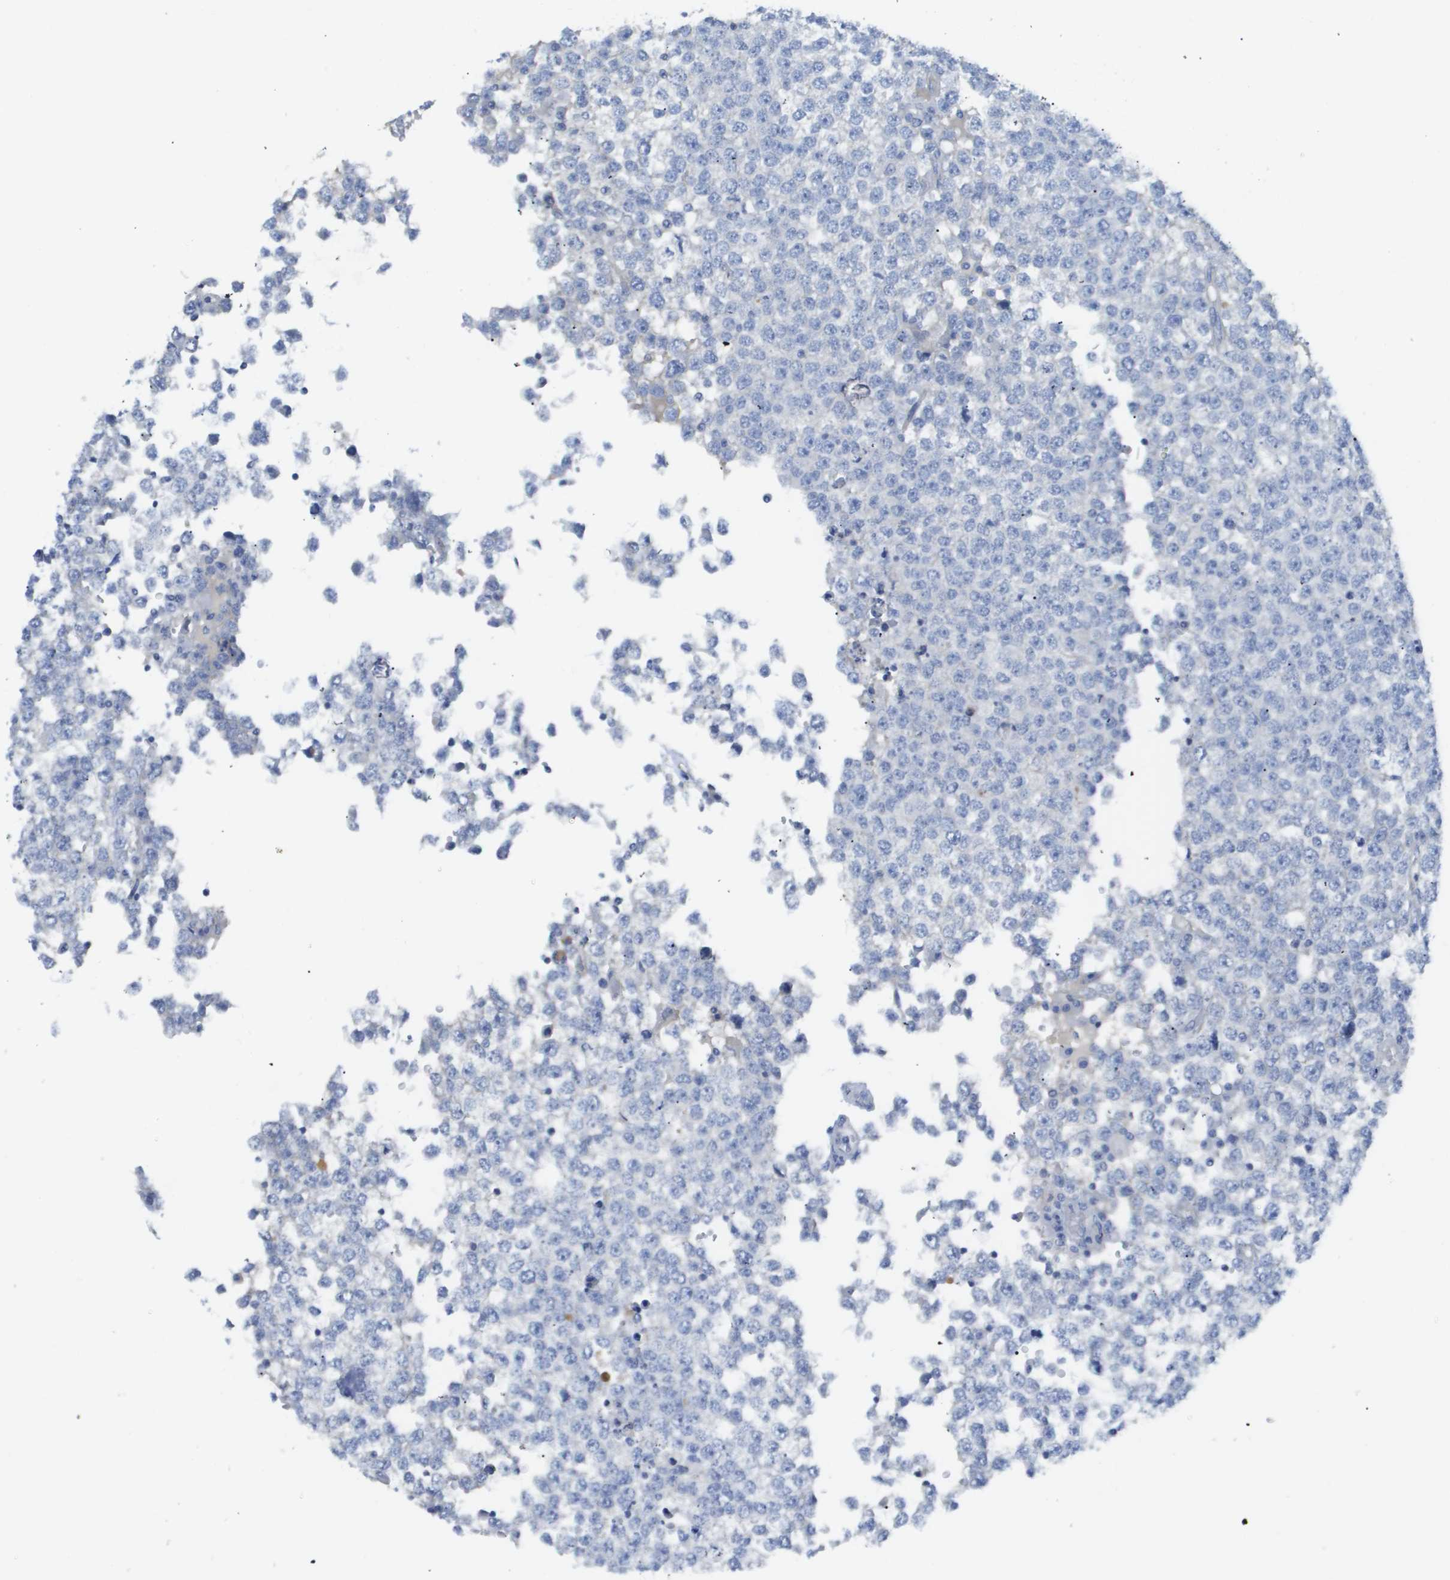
{"staining": {"intensity": "negative", "quantity": "none", "location": "none"}, "tissue": "testis cancer", "cell_type": "Tumor cells", "image_type": "cancer", "snomed": [{"axis": "morphology", "description": "Seminoma, NOS"}, {"axis": "topography", "description": "Testis"}], "caption": "Photomicrograph shows no significant protein positivity in tumor cells of testis cancer (seminoma).", "gene": "MYL3", "patient": {"sex": "male", "age": 65}}